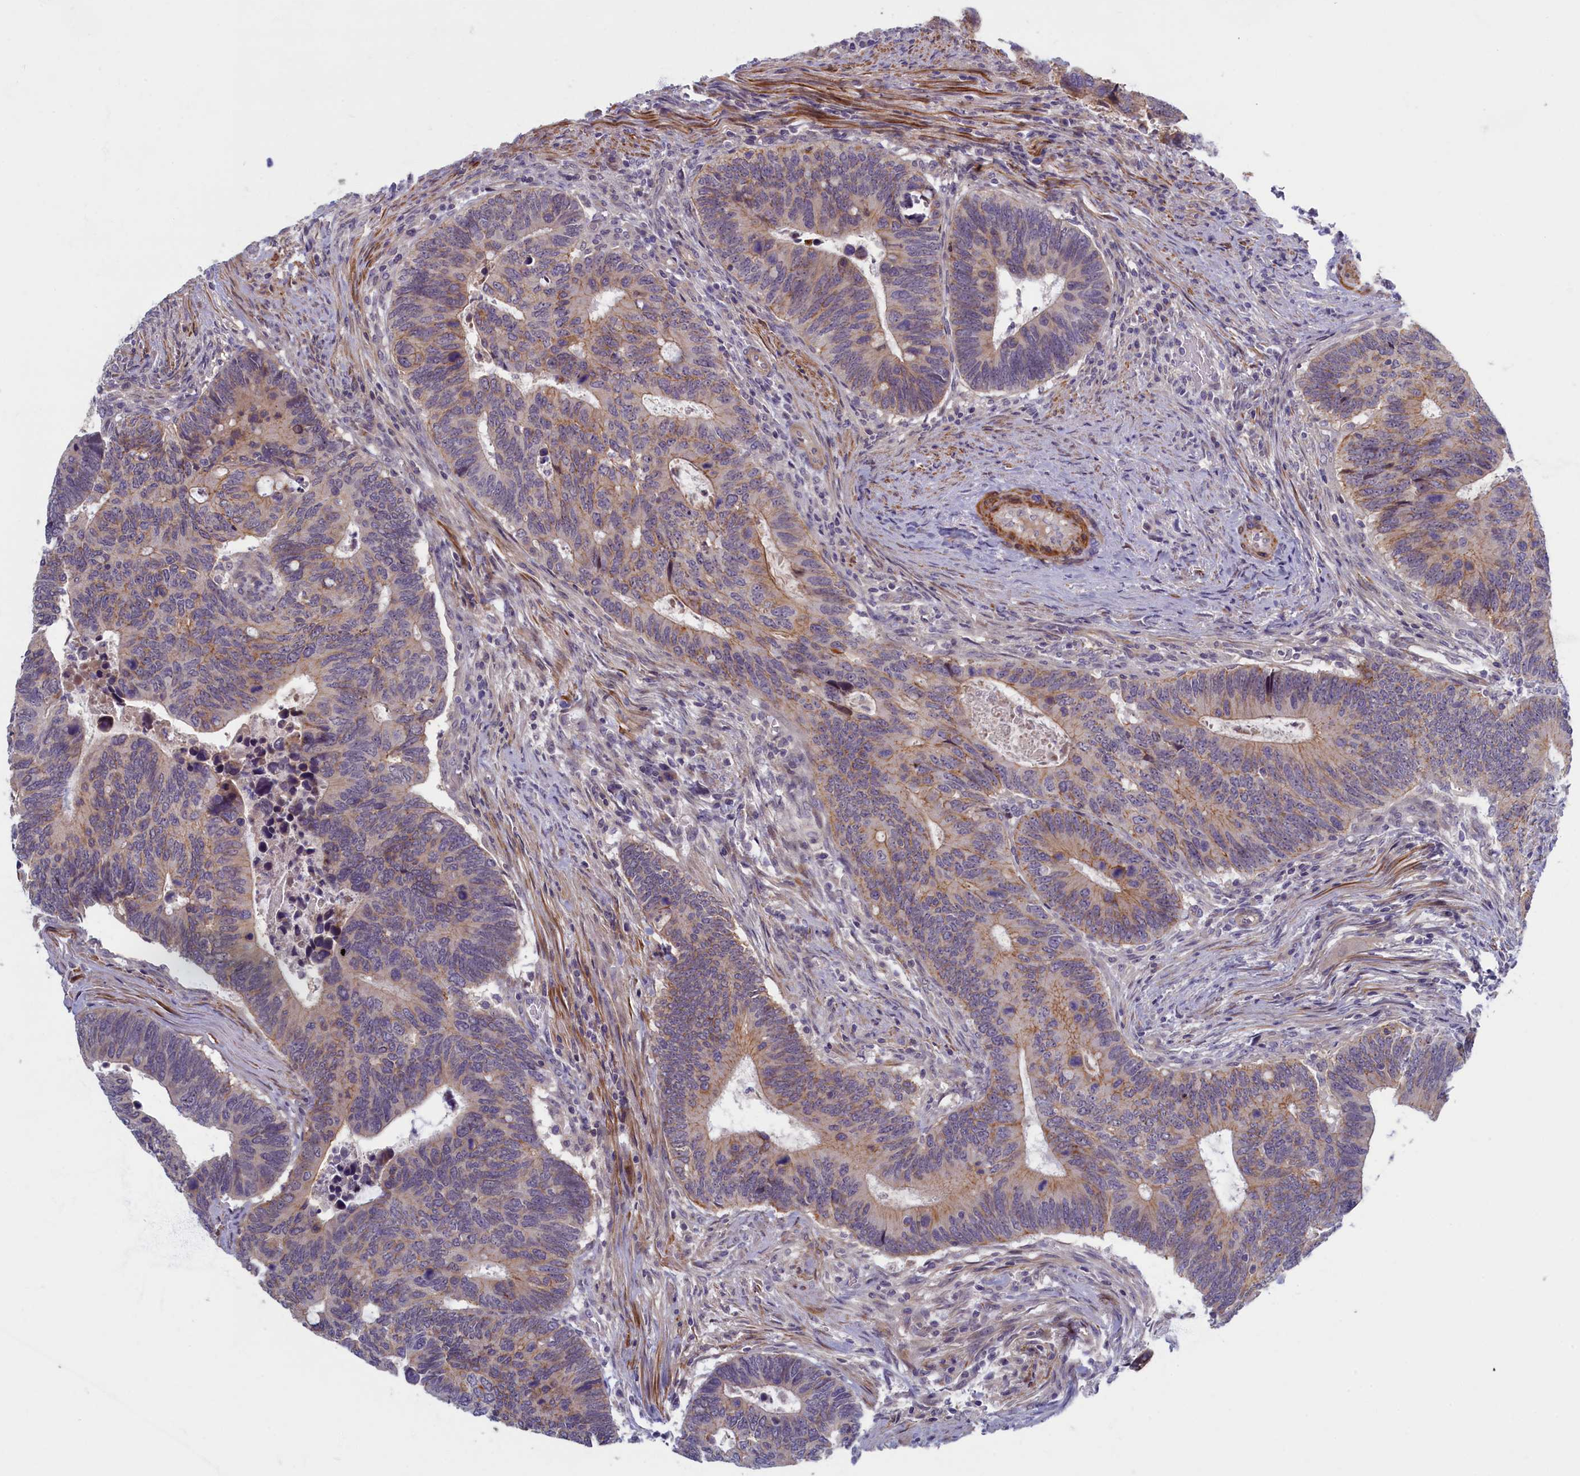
{"staining": {"intensity": "moderate", "quantity": "25%-75%", "location": "cytoplasmic/membranous"}, "tissue": "colorectal cancer", "cell_type": "Tumor cells", "image_type": "cancer", "snomed": [{"axis": "morphology", "description": "Adenocarcinoma, NOS"}, {"axis": "topography", "description": "Colon"}], "caption": "A micrograph of human colorectal adenocarcinoma stained for a protein exhibits moderate cytoplasmic/membranous brown staining in tumor cells.", "gene": "TRPM4", "patient": {"sex": "male", "age": 87}}